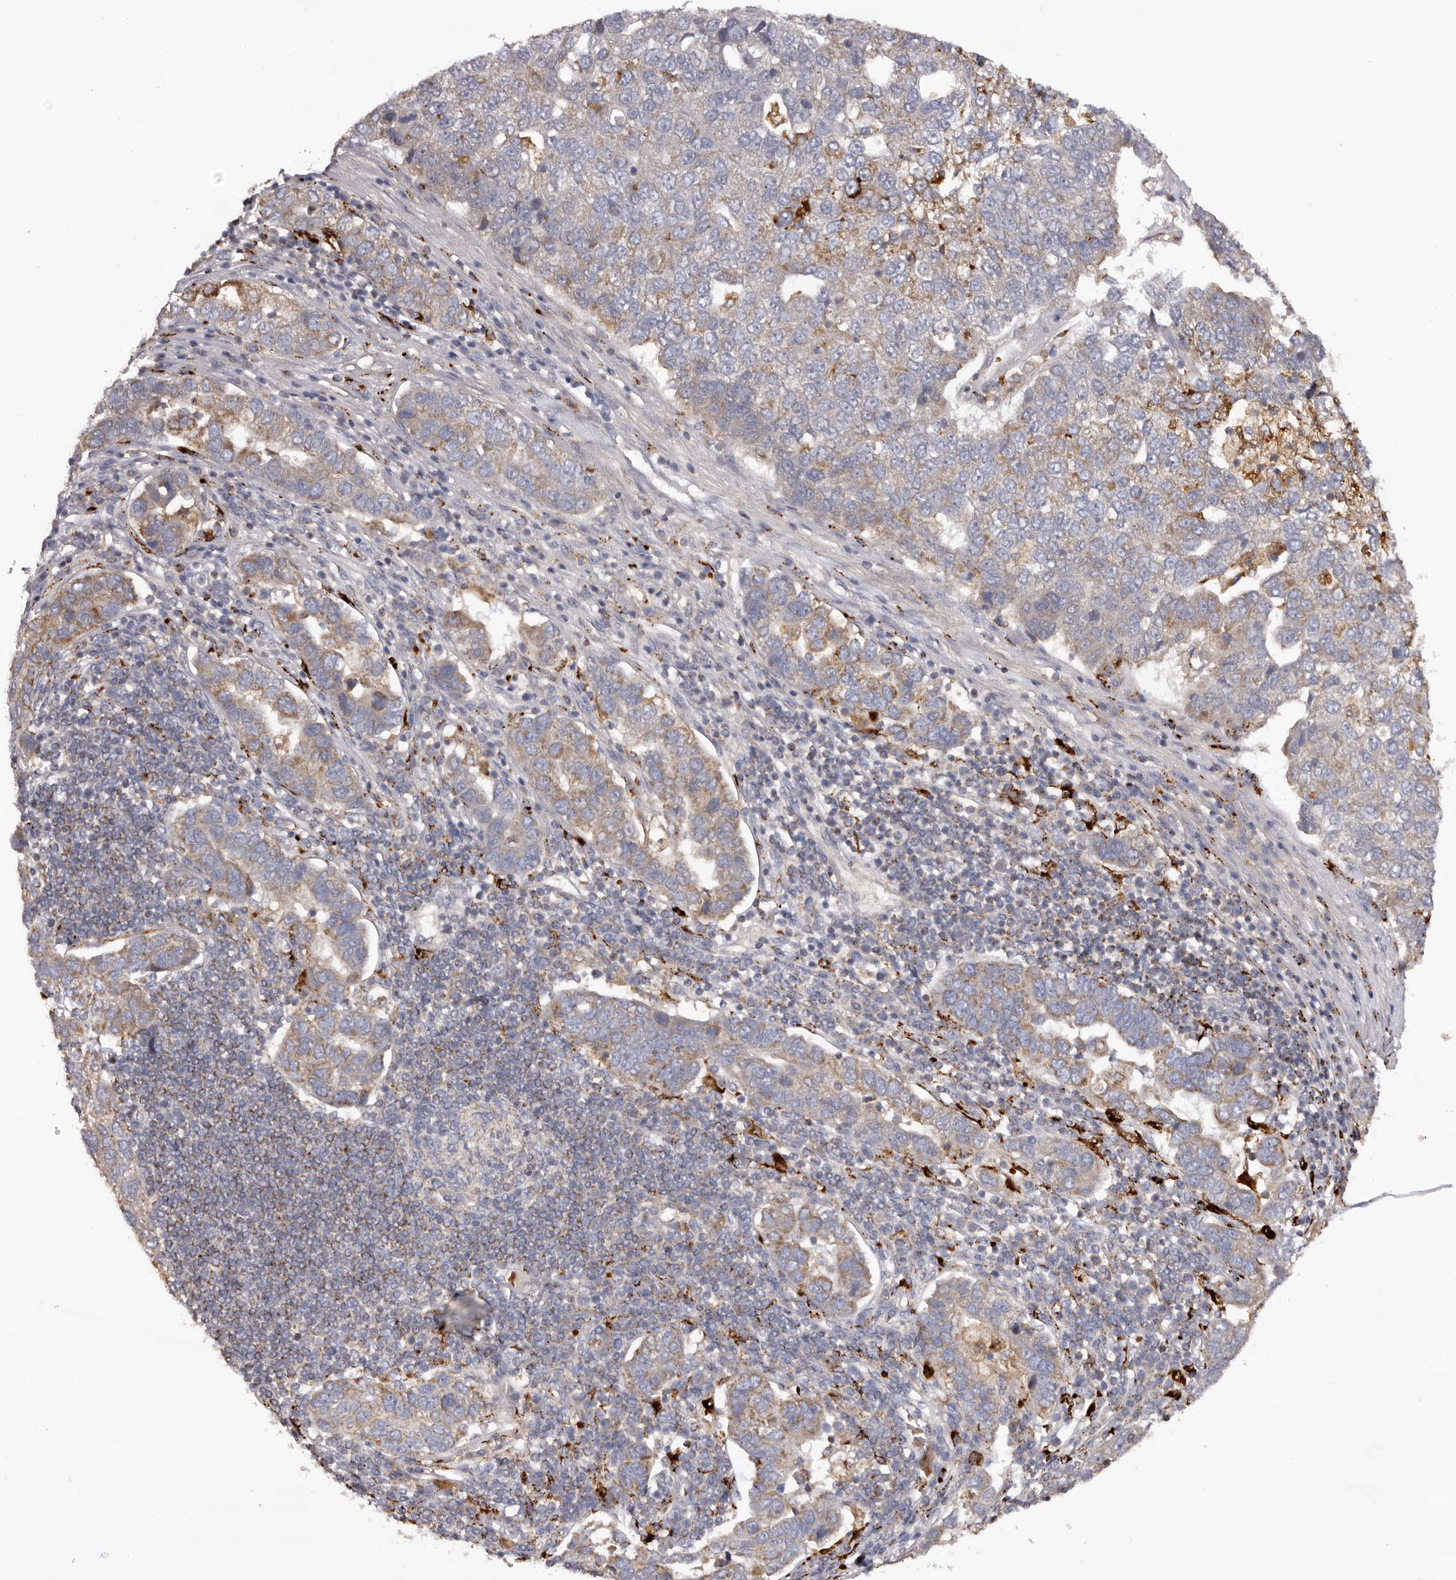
{"staining": {"intensity": "weak", "quantity": "25%-75%", "location": "cytoplasmic/membranous"}, "tissue": "pancreatic cancer", "cell_type": "Tumor cells", "image_type": "cancer", "snomed": [{"axis": "morphology", "description": "Adenocarcinoma, NOS"}, {"axis": "topography", "description": "Pancreas"}], "caption": "Immunohistochemical staining of pancreatic cancer demonstrates low levels of weak cytoplasmic/membranous staining in approximately 25%-75% of tumor cells.", "gene": "MECR", "patient": {"sex": "female", "age": 61}}